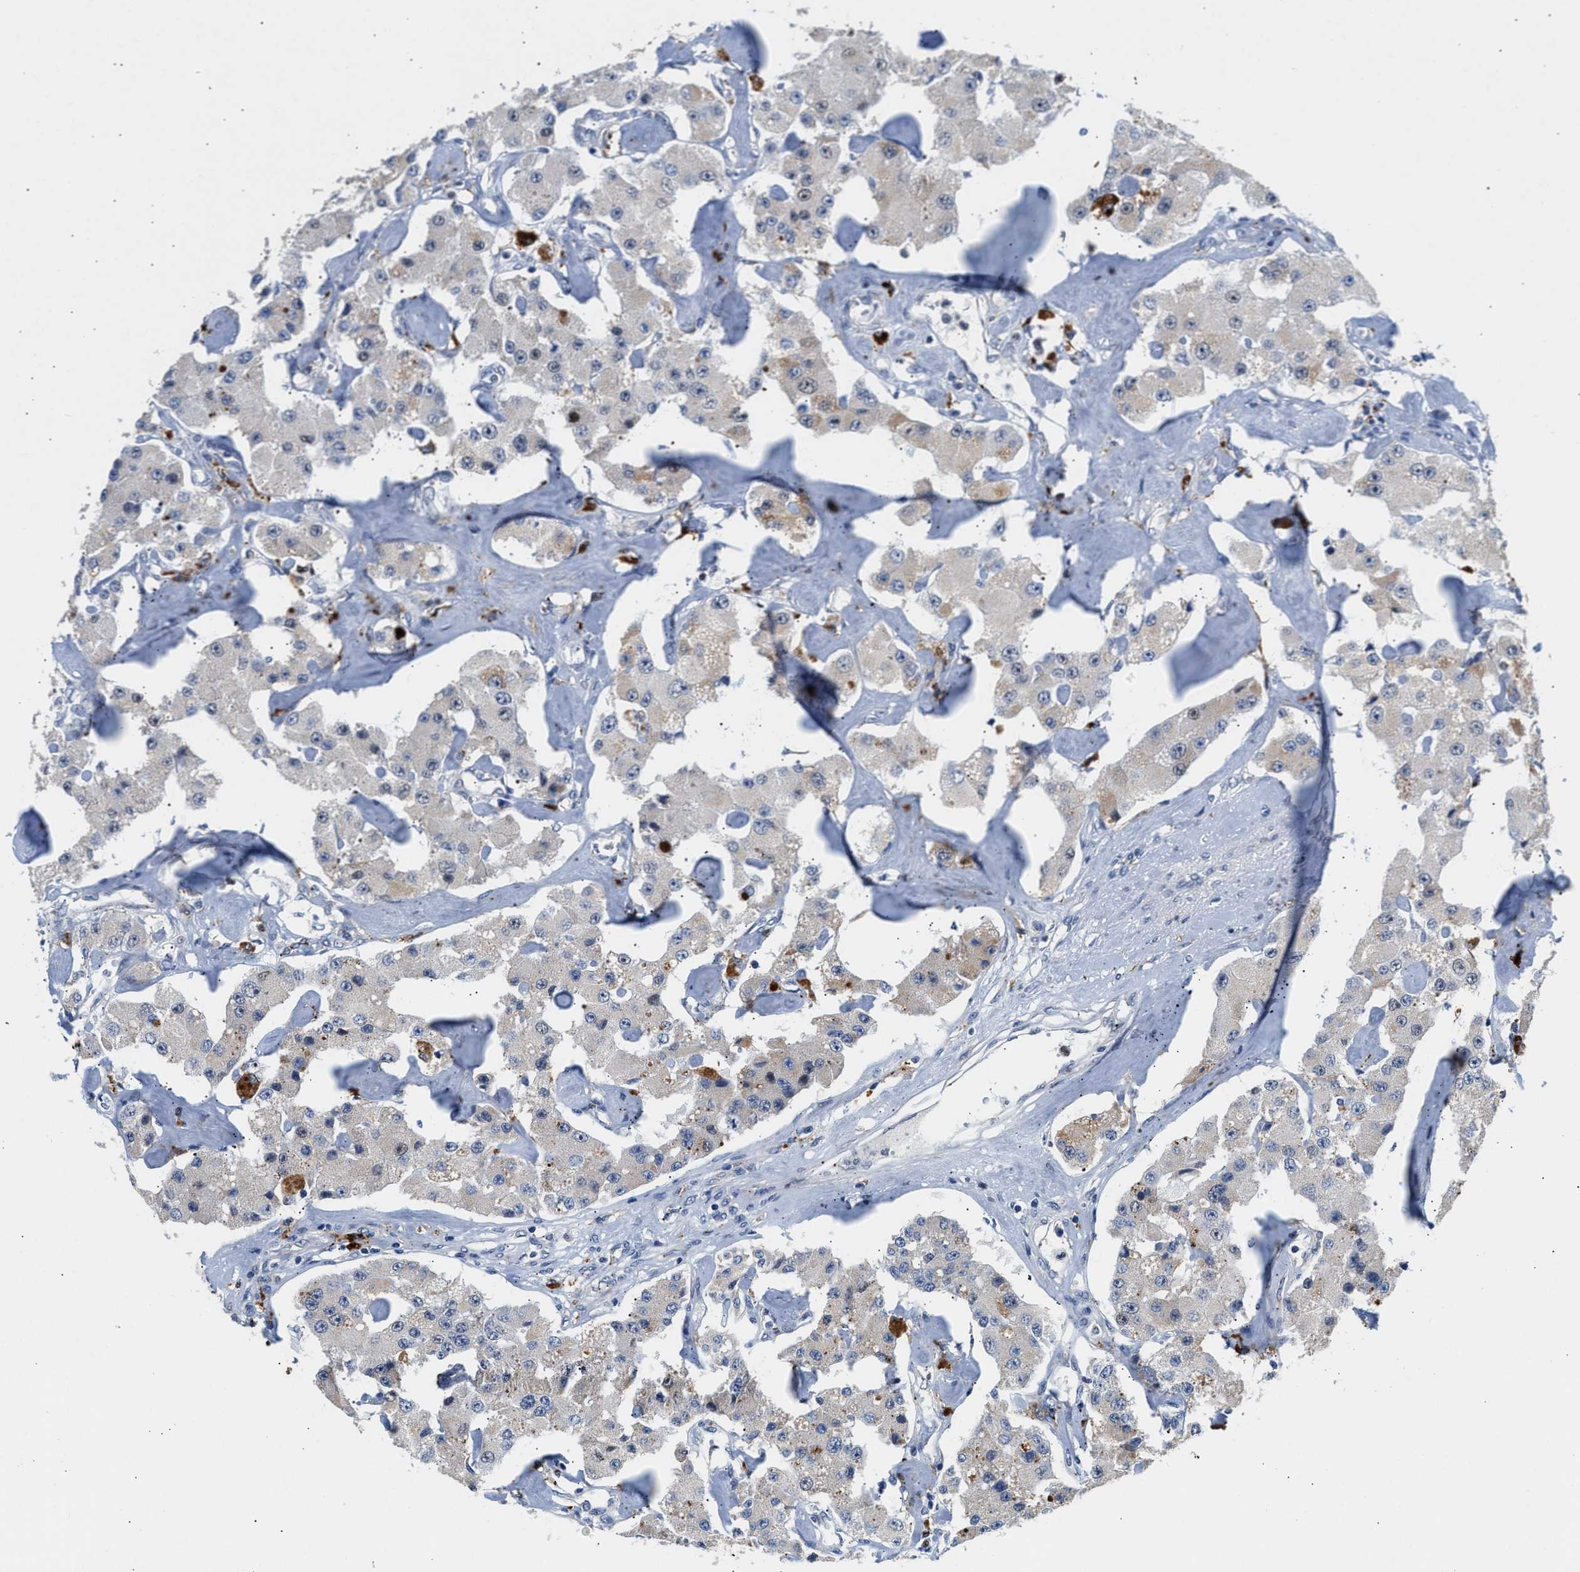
{"staining": {"intensity": "negative", "quantity": "none", "location": "none"}, "tissue": "carcinoid", "cell_type": "Tumor cells", "image_type": "cancer", "snomed": [{"axis": "morphology", "description": "Carcinoid, malignant, NOS"}, {"axis": "topography", "description": "Pancreas"}], "caption": "The photomicrograph demonstrates no significant staining in tumor cells of carcinoid (malignant). (DAB immunohistochemistry with hematoxylin counter stain).", "gene": "PPM1L", "patient": {"sex": "male", "age": 41}}